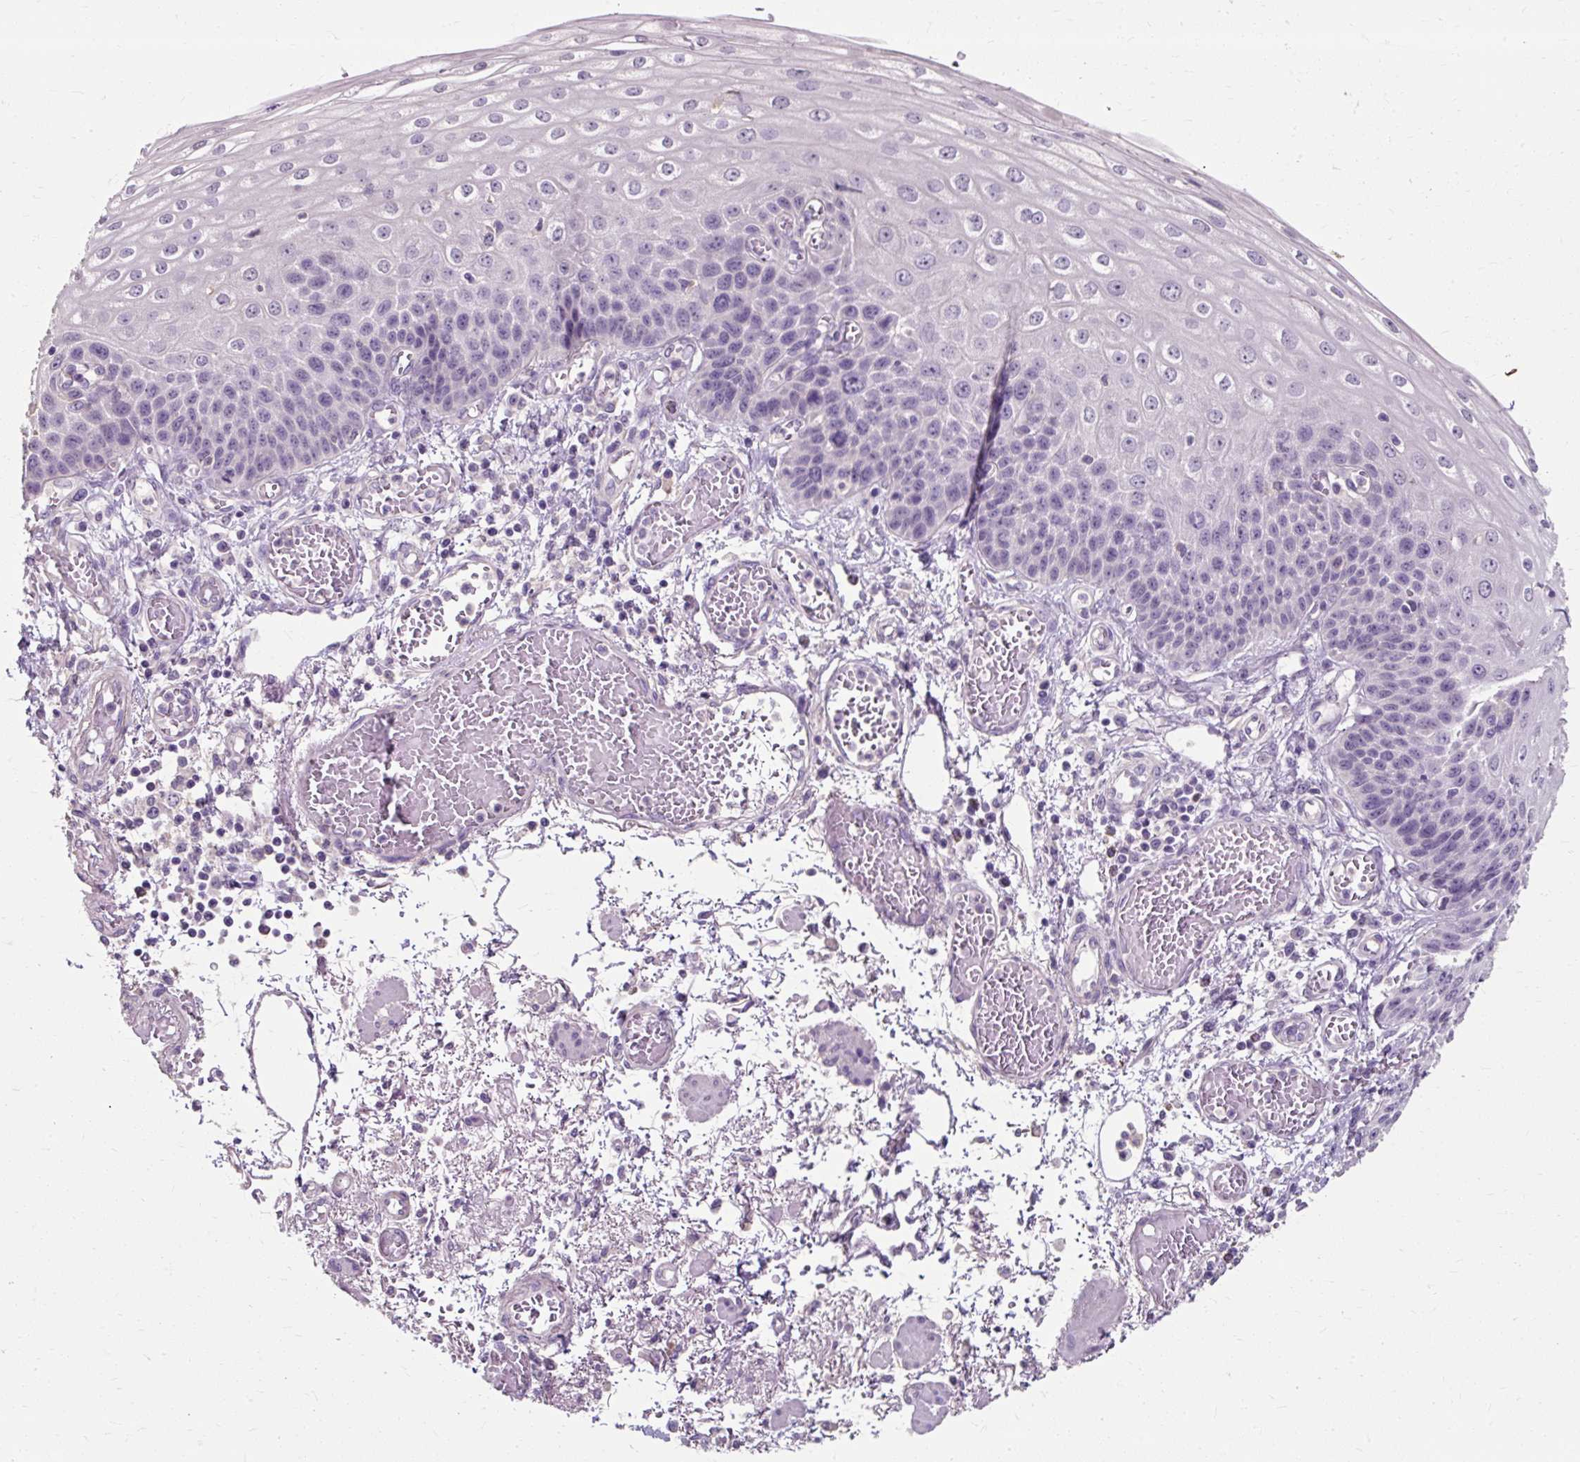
{"staining": {"intensity": "negative", "quantity": "none", "location": "none"}, "tissue": "esophagus", "cell_type": "Squamous epithelial cells", "image_type": "normal", "snomed": [{"axis": "morphology", "description": "Normal tissue, NOS"}, {"axis": "morphology", "description": "Adenocarcinoma, NOS"}, {"axis": "topography", "description": "Esophagus"}], "caption": "Protein analysis of normal esophagus demonstrates no significant staining in squamous epithelial cells.", "gene": "KLHL24", "patient": {"sex": "male", "age": 81}}